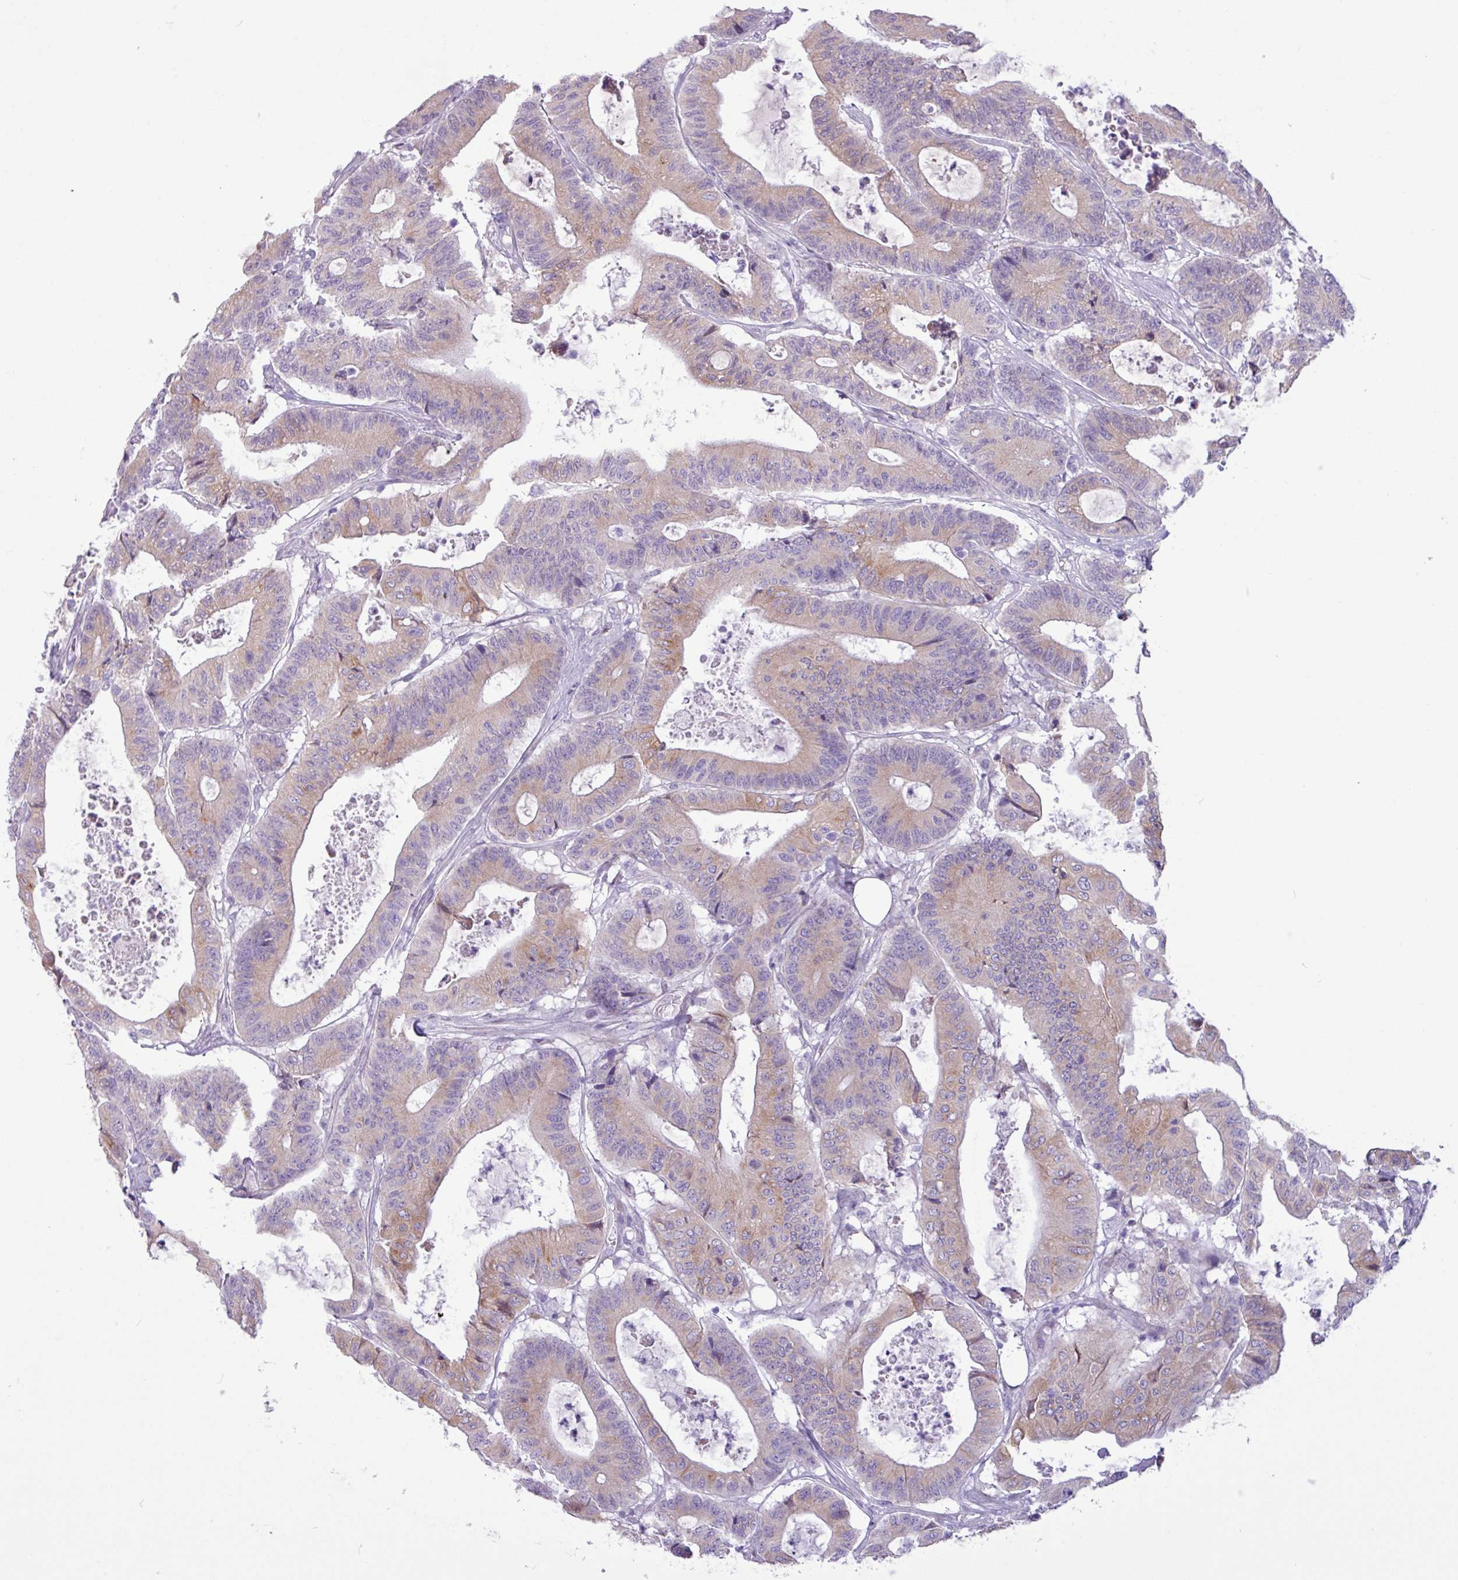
{"staining": {"intensity": "weak", "quantity": "25%-75%", "location": "cytoplasmic/membranous"}, "tissue": "colorectal cancer", "cell_type": "Tumor cells", "image_type": "cancer", "snomed": [{"axis": "morphology", "description": "Adenocarcinoma, NOS"}, {"axis": "topography", "description": "Colon"}], "caption": "Tumor cells reveal weak cytoplasmic/membranous expression in approximately 25%-75% of cells in colorectal cancer (adenocarcinoma).", "gene": "SLC38A1", "patient": {"sex": "female", "age": 84}}